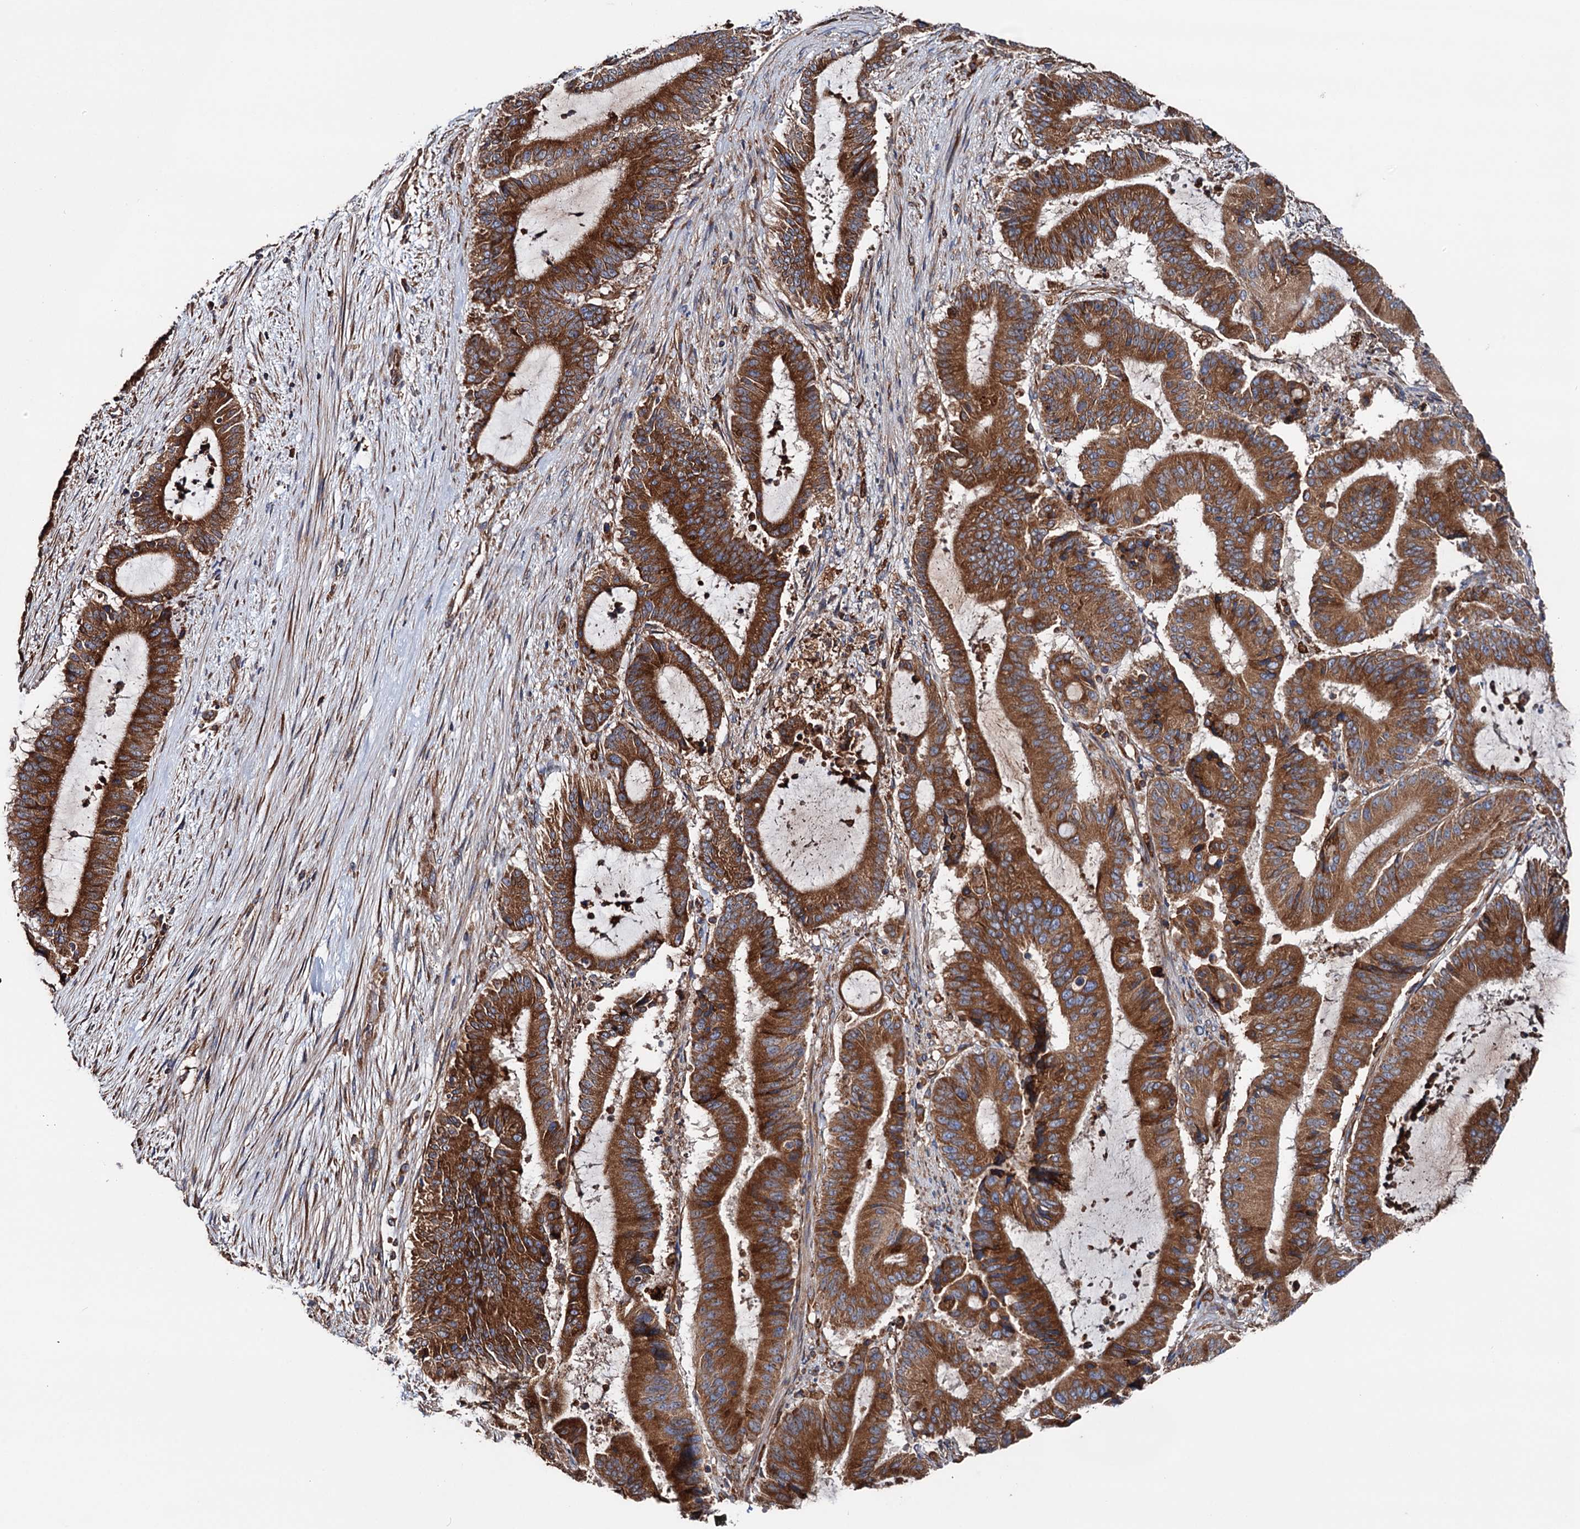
{"staining": {"intensity": "strong", "quantity": ">75%", "location": "cytoplasmic/membranous"}, "tissue": "liver cancer", "cell_type": "Tumor cells", "image_type": "cancer", "snomed": [{"axis": "morphology", "description": "Normal tissue, NOS"}, {"axis": "morphology", "description": "Cholangiocarcinoma"}, {"axis": "topography", "description": "Liver"}, {"axis": "topography", "description": "Peripheral nerve tissue"}], "caption": "A brown stain labels strong cytoplasmic/membranous positivity of a protein in cholangiocarcinoma (liver) tumor cells. (DAB IHC with brightfield microscopy, high magnification).", "gene": "ERP29", "patient": {"sex": "female", "age": 73}}